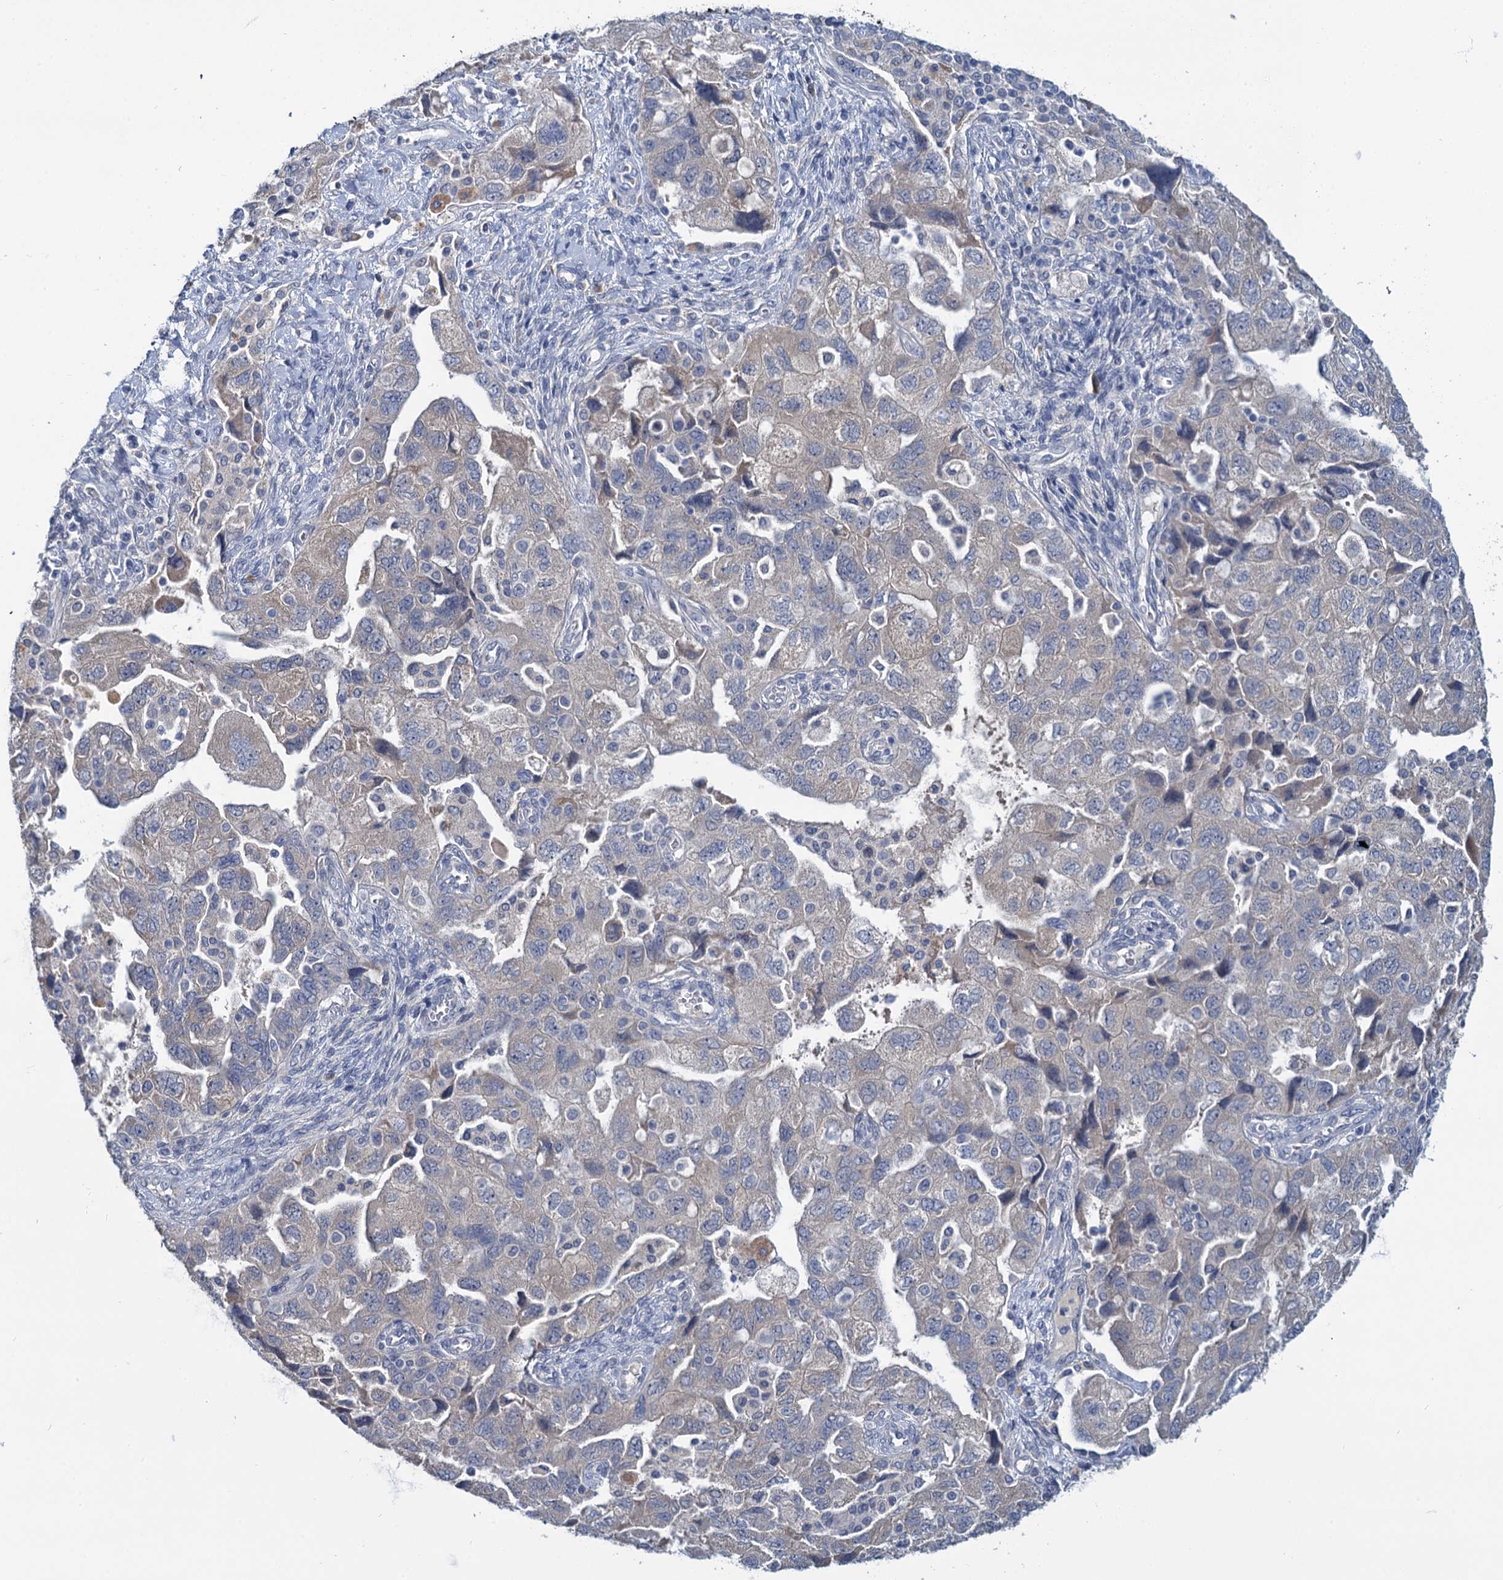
{"staining": {"intensity": "negative", "quantity": "none", "location": "none"}, "tissue": "ovarian cancer", "cell_type": "Tumor cells", "image_type": "cancer", "snomed": [{"axis": "morphology", "description": "Carcinoma, NOS"}, {"axis": "morphology", "description": "Cystadenocarcinoma, serous, NOS"}, {"axis": "topography", "description": "Ovary"}], "caption": "This photomicrograph is of carcinoma (ovarian) stained with immunohistochemistry to label a protein in brown with the nuclei are counter-stained blue. There is no positivity in tumor cells. (DAB (3,3'-diaminobenzidine) immunohistochemistry (IHC) visualized using brightfield microscopy, high magnification).", "gene": "ANKRD42", "patient": {"sex": "female", "age": 69}}